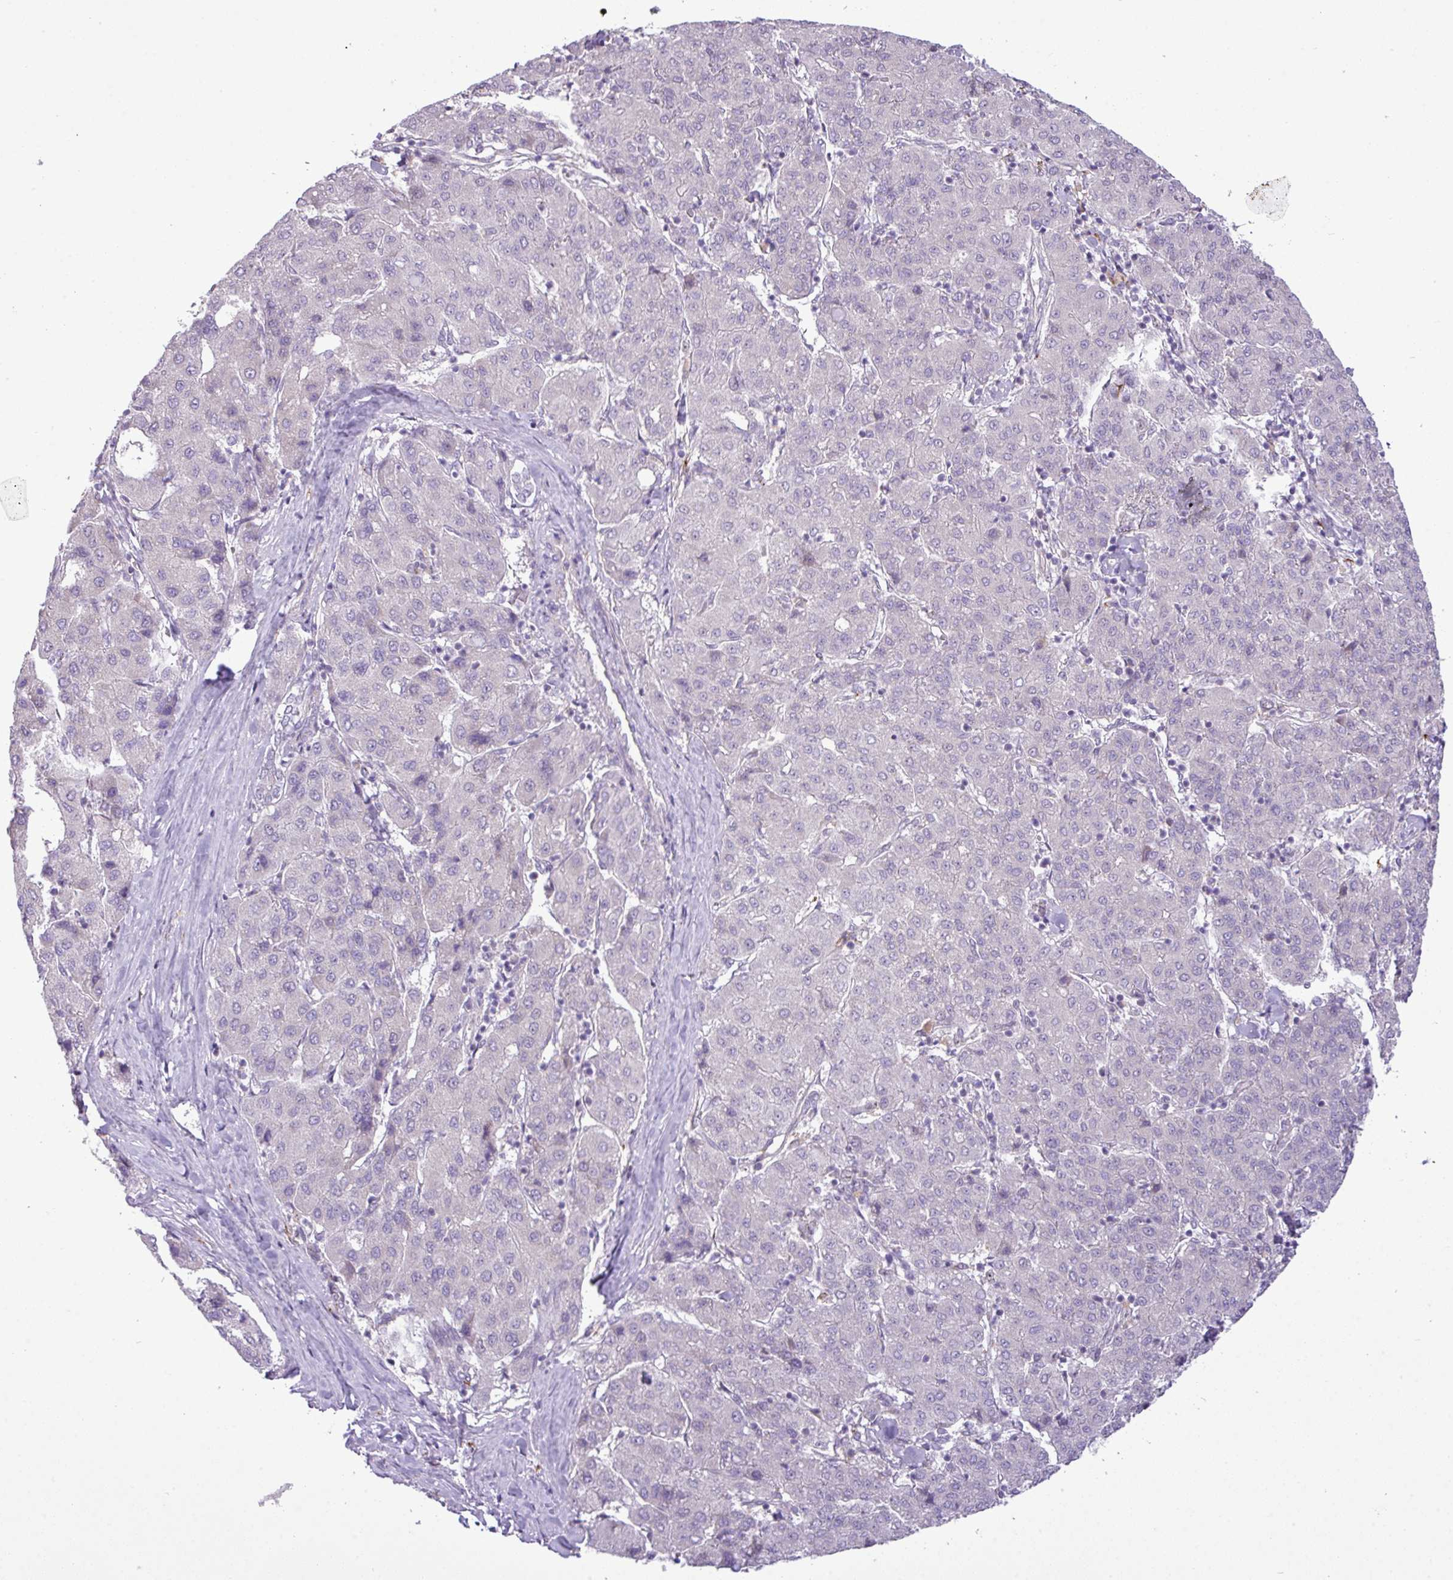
{"staining": {"intensity": "negative", "quantity": "none", "location": "none"}, "tissue": "liver cancer", "cell_type": "Tumor cells", "image_type": "cancer", "snomed": [{"axis": "morphology", "description": "Carcinoma, Hepatocellular, NOS"}, {"axis": "topography", "description": "Liver"}], "caption": "An immunohistochemistry (IHC) micrograph of hepatocellular carcinoma (liver) is shown. There is no staining in tumor cells of hepatocellular carcinoma (liver).", "gene": "MAK16", "patient": {"sex": "male", "age": 65}}